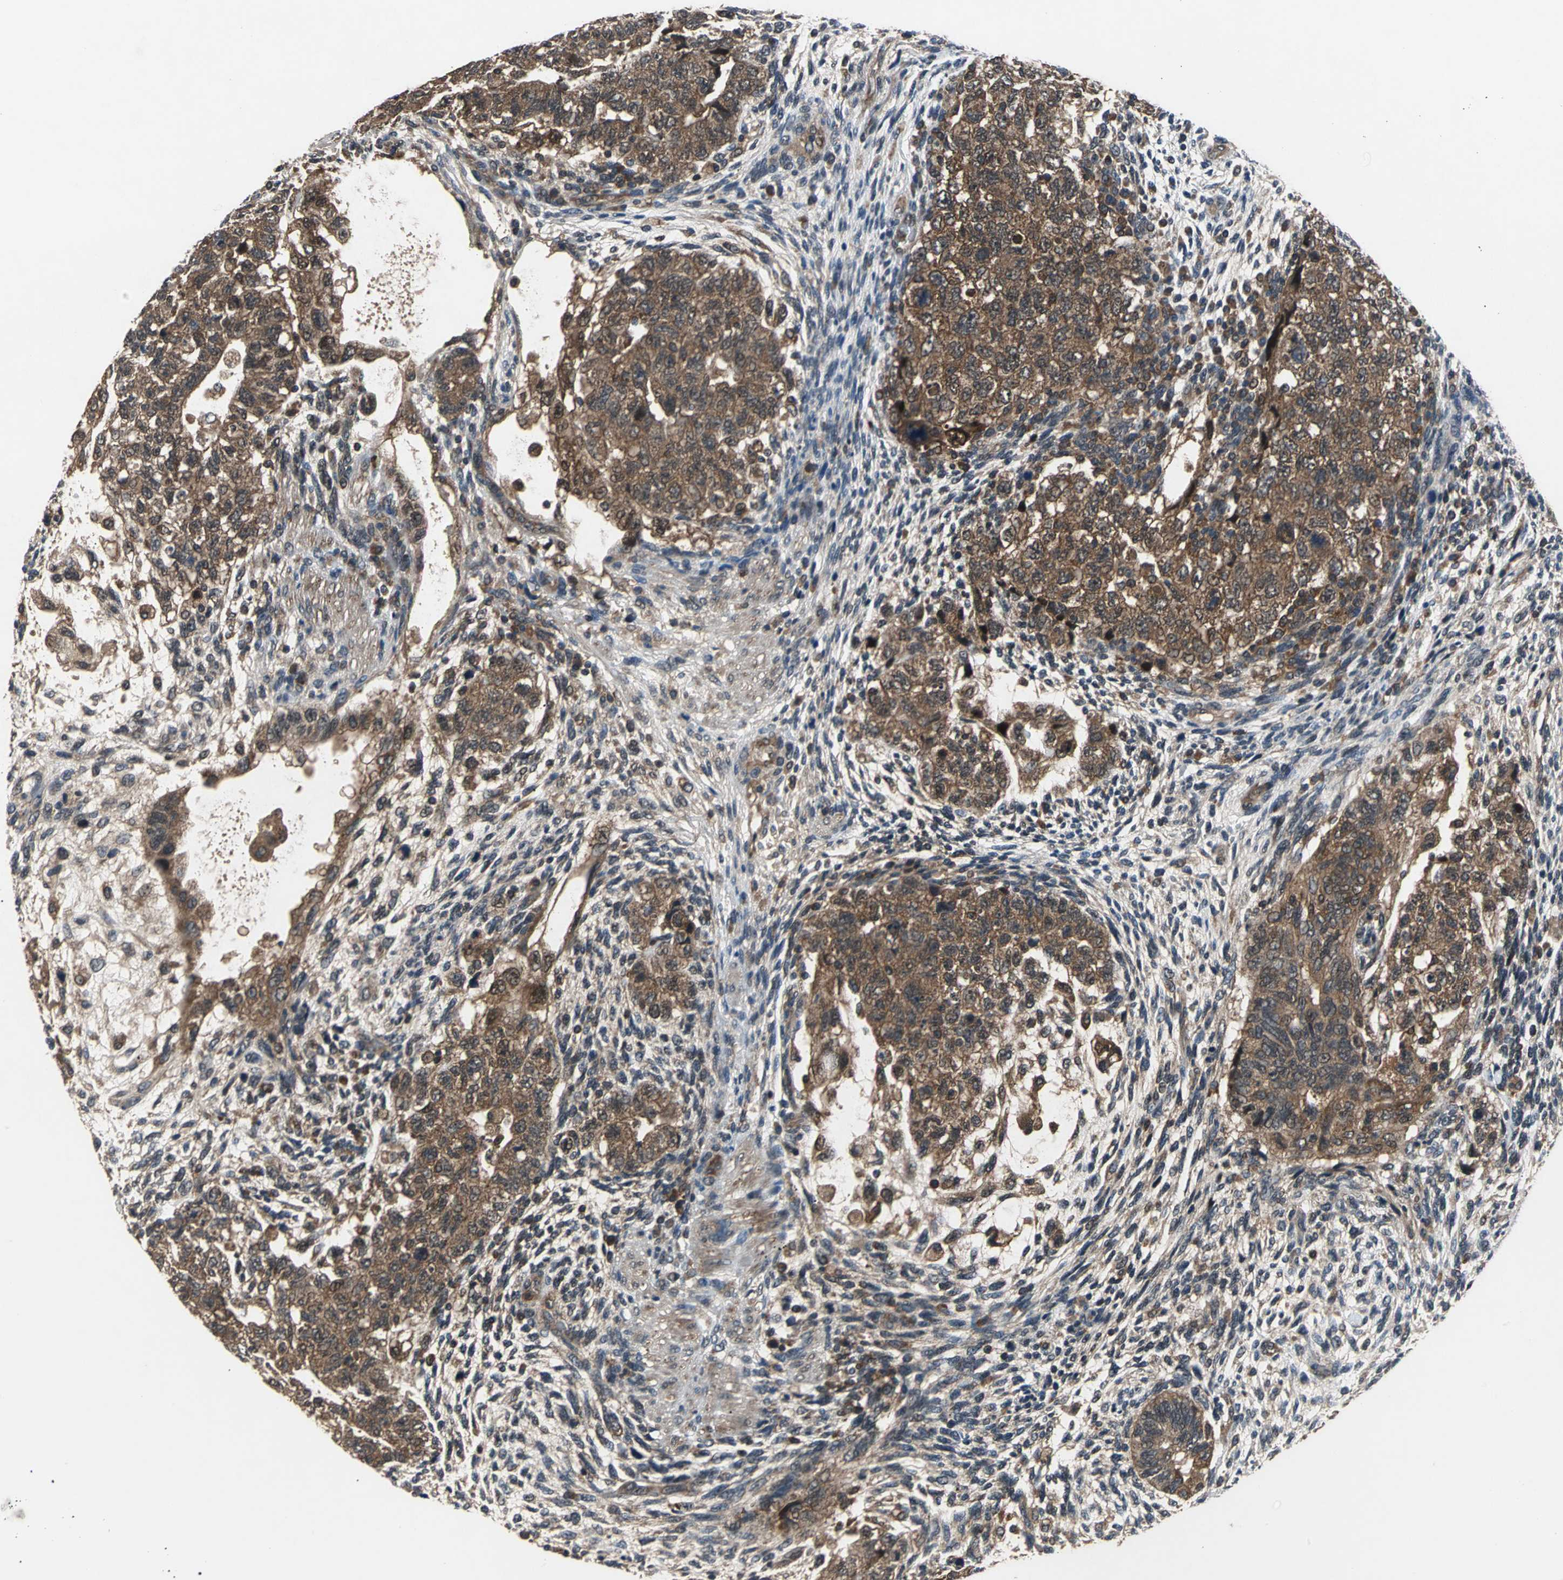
{"staining": {"intensity": "strong", "quantity": ">75%", "location": "cytoplasmic/membranous,nuclear"}, "tissue": "testis cancer", "cell_type": "Tumor cells", "image_type": "cancer", "snomed": [{"axis": "morphology", "description": "Normal tissue, NOS"}, {"axis": "morphology", "description": "Carcinoma, Embryonal, NOS"}, {"axis": "topography", "description": "Testis"}], "caption": "Approximately >75% of tumor cells in testis cancer exhibit strong cytoplasmic/membranous and nuclear protein positivity as visualized by brown immunohistochemical staining.", "gene": "ZNF608", "patient": {"sex": "male", "age": 36}}